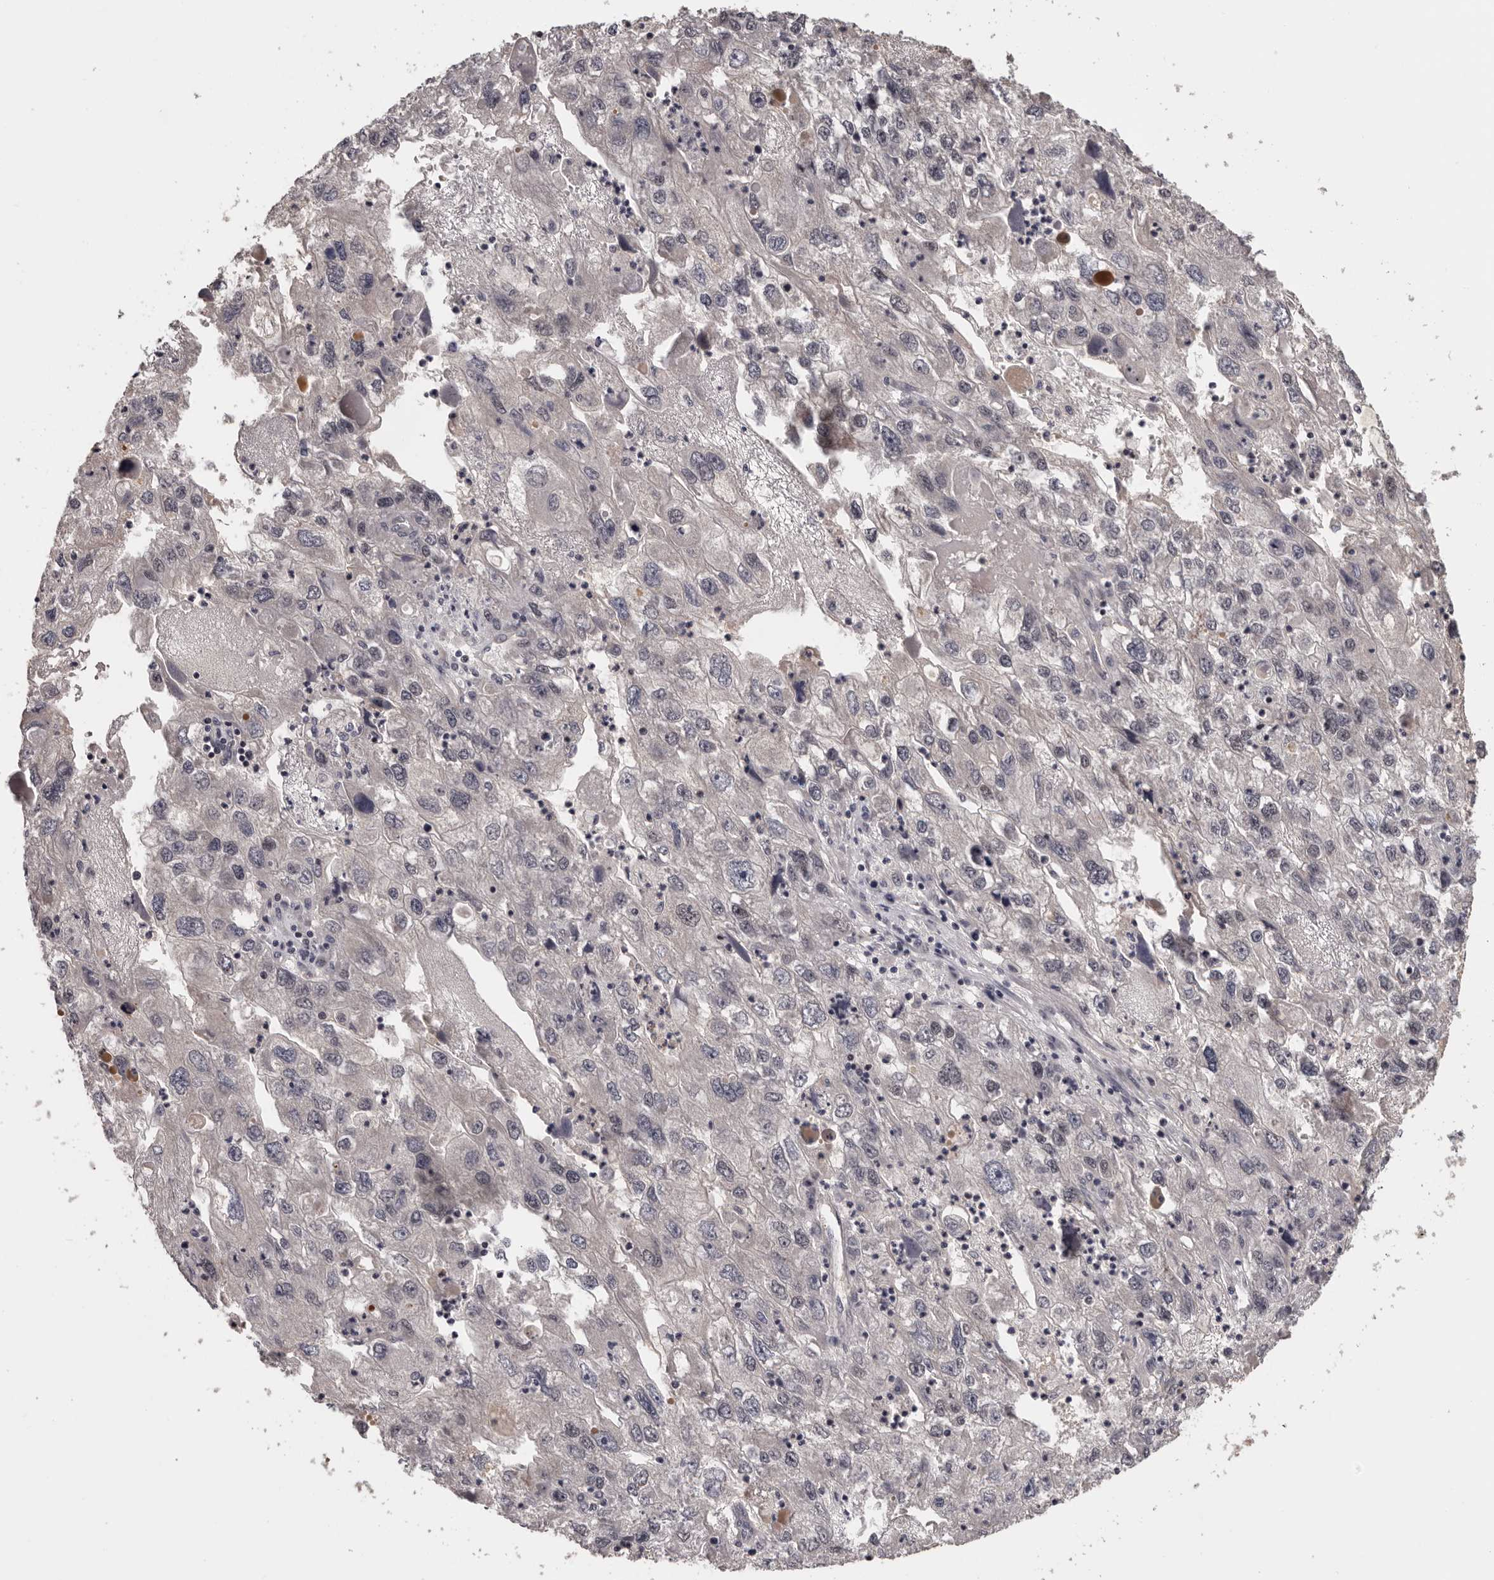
{"staining": {"intensity": "negative", "quantity": "none", "location": "none"}, "tissue": "endometrial cancer", "cell_type": "Tumor cells", "image_type": "cancer", "snomed": [{"axis": "morphology", "description": "Adenocarcinoma, NOS"}, {"axis": "topography", "description": "Endometrium"}], "caption": "This is an immunohistochemistry (IHC) photomicrograph of human endometrial cancer (adenocarcinoma). There is no staining in tumor cells.", "gene": "TBX5", "patient": {"sex": "female", "age": 49}}